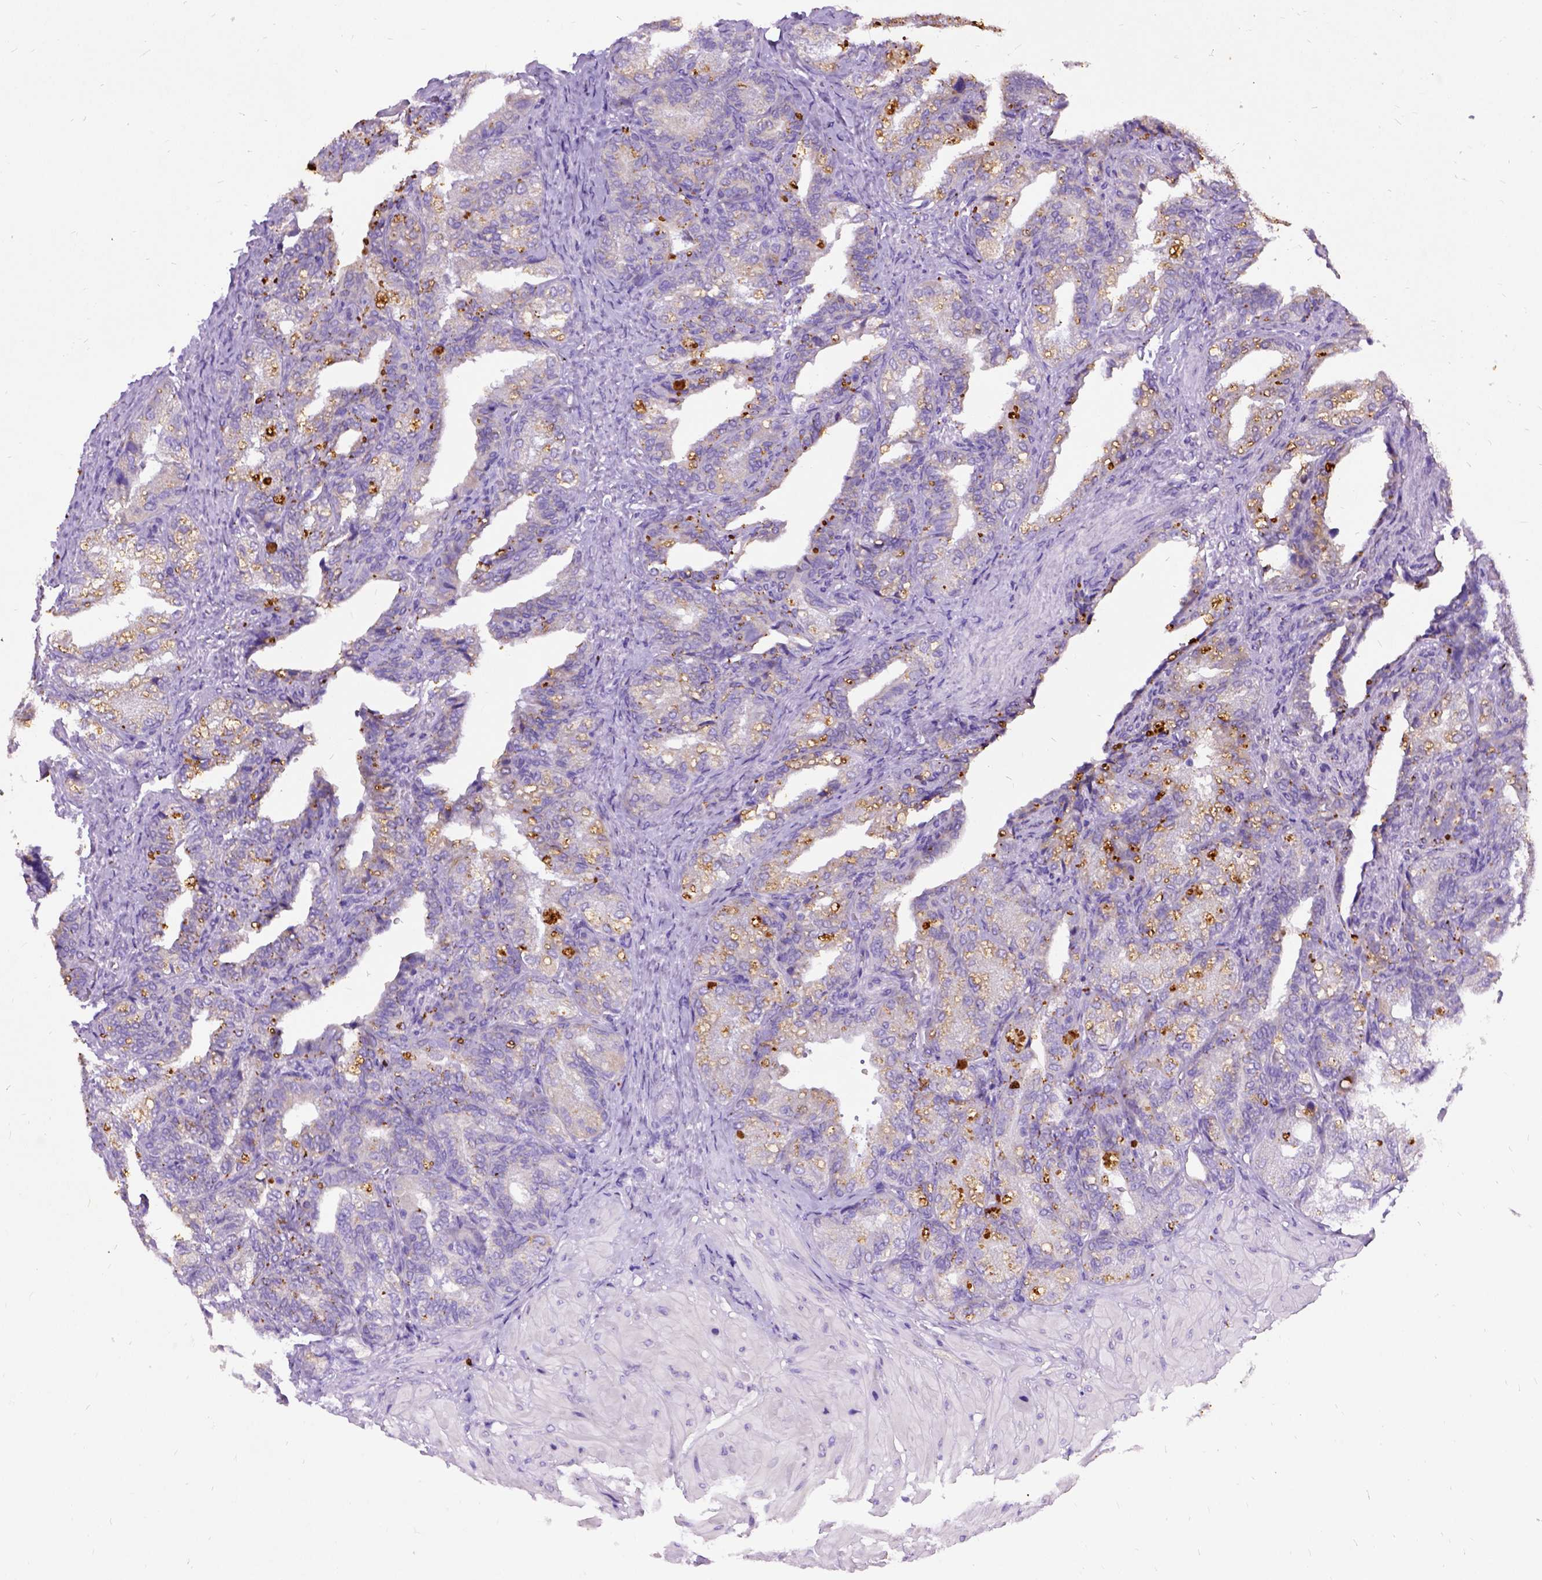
{"staining": {"intensity": "negative", "quantity": "none", "location": "none"}, "tissue": "seminal vesicle", "cell_type": "Glandular cells", "image_type": "normal", "snomed": [{"axis": "morphology", "description": "Normal tissue, NOS"}, {"axis": "topography", "description": "Seminal veicle"}], "caption": "This is a image of IHC staining of unremarkable seminal vesicle, which shows no staining in glandular cells.", "gene": "CFAP54", "patient": {"sex": "male", "age": 57}}